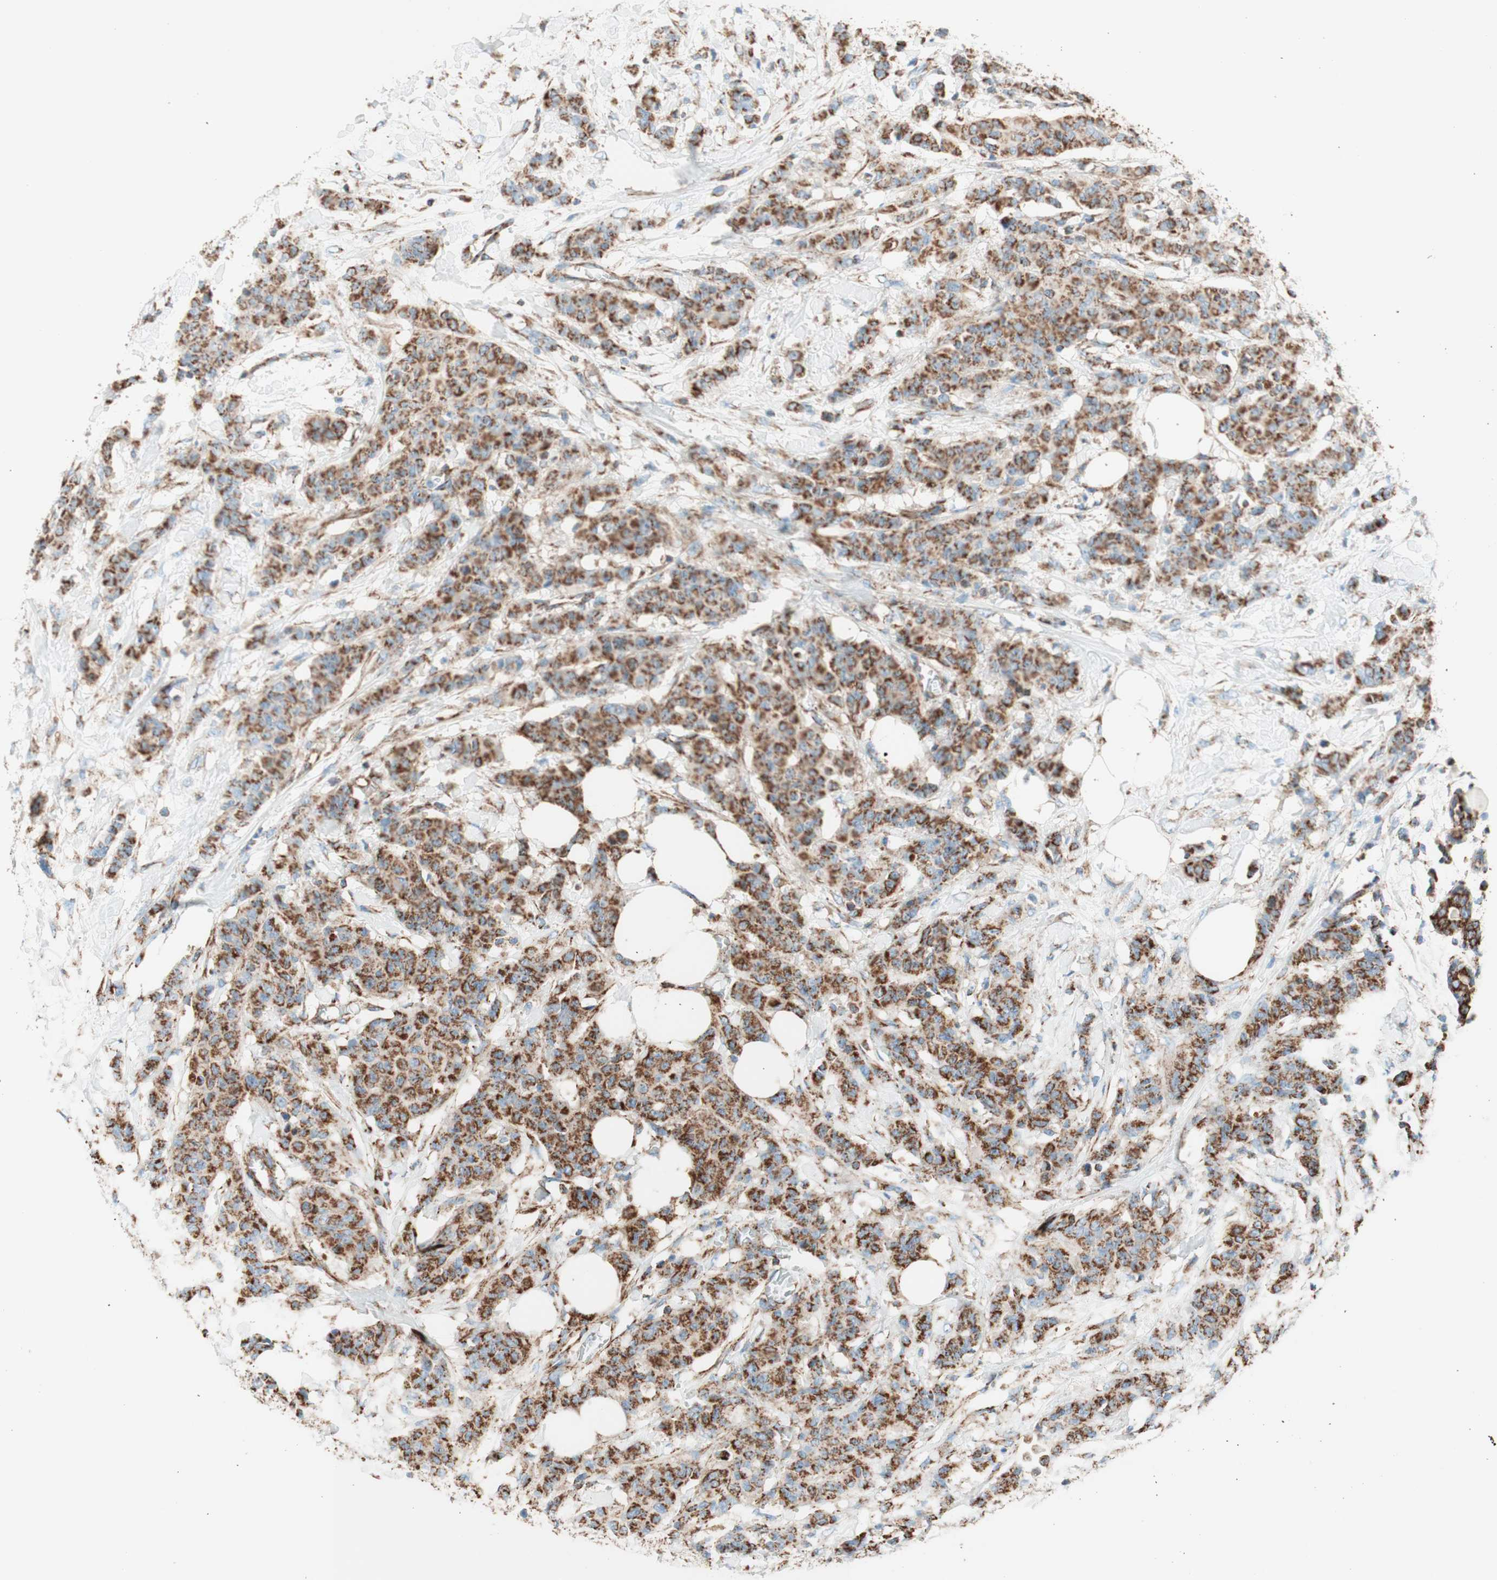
{"staining": {"intensity": "strong", "quantity": ">75%", "location": "cytoplasmic/membranous"}, "tissue": "breast cancer", "cell_type": "Tumor cells", "image_type": "cancer", "snomed": [{"axis": "morphology", "description": "Normal tissue, NOS"}, {"axis": "morphology", "description": "Duct carcinoma"}, {"axis": "topography", "description": "Breast"}], "caption": "This is an image of immunohistochemistry staining of breast intraductal carcinoma, which shows strong positivity in the cytoplasmic/membranous of tumor cells.", "gene": "TOMM20", "patient": {"sex": "female", "age": 40}}